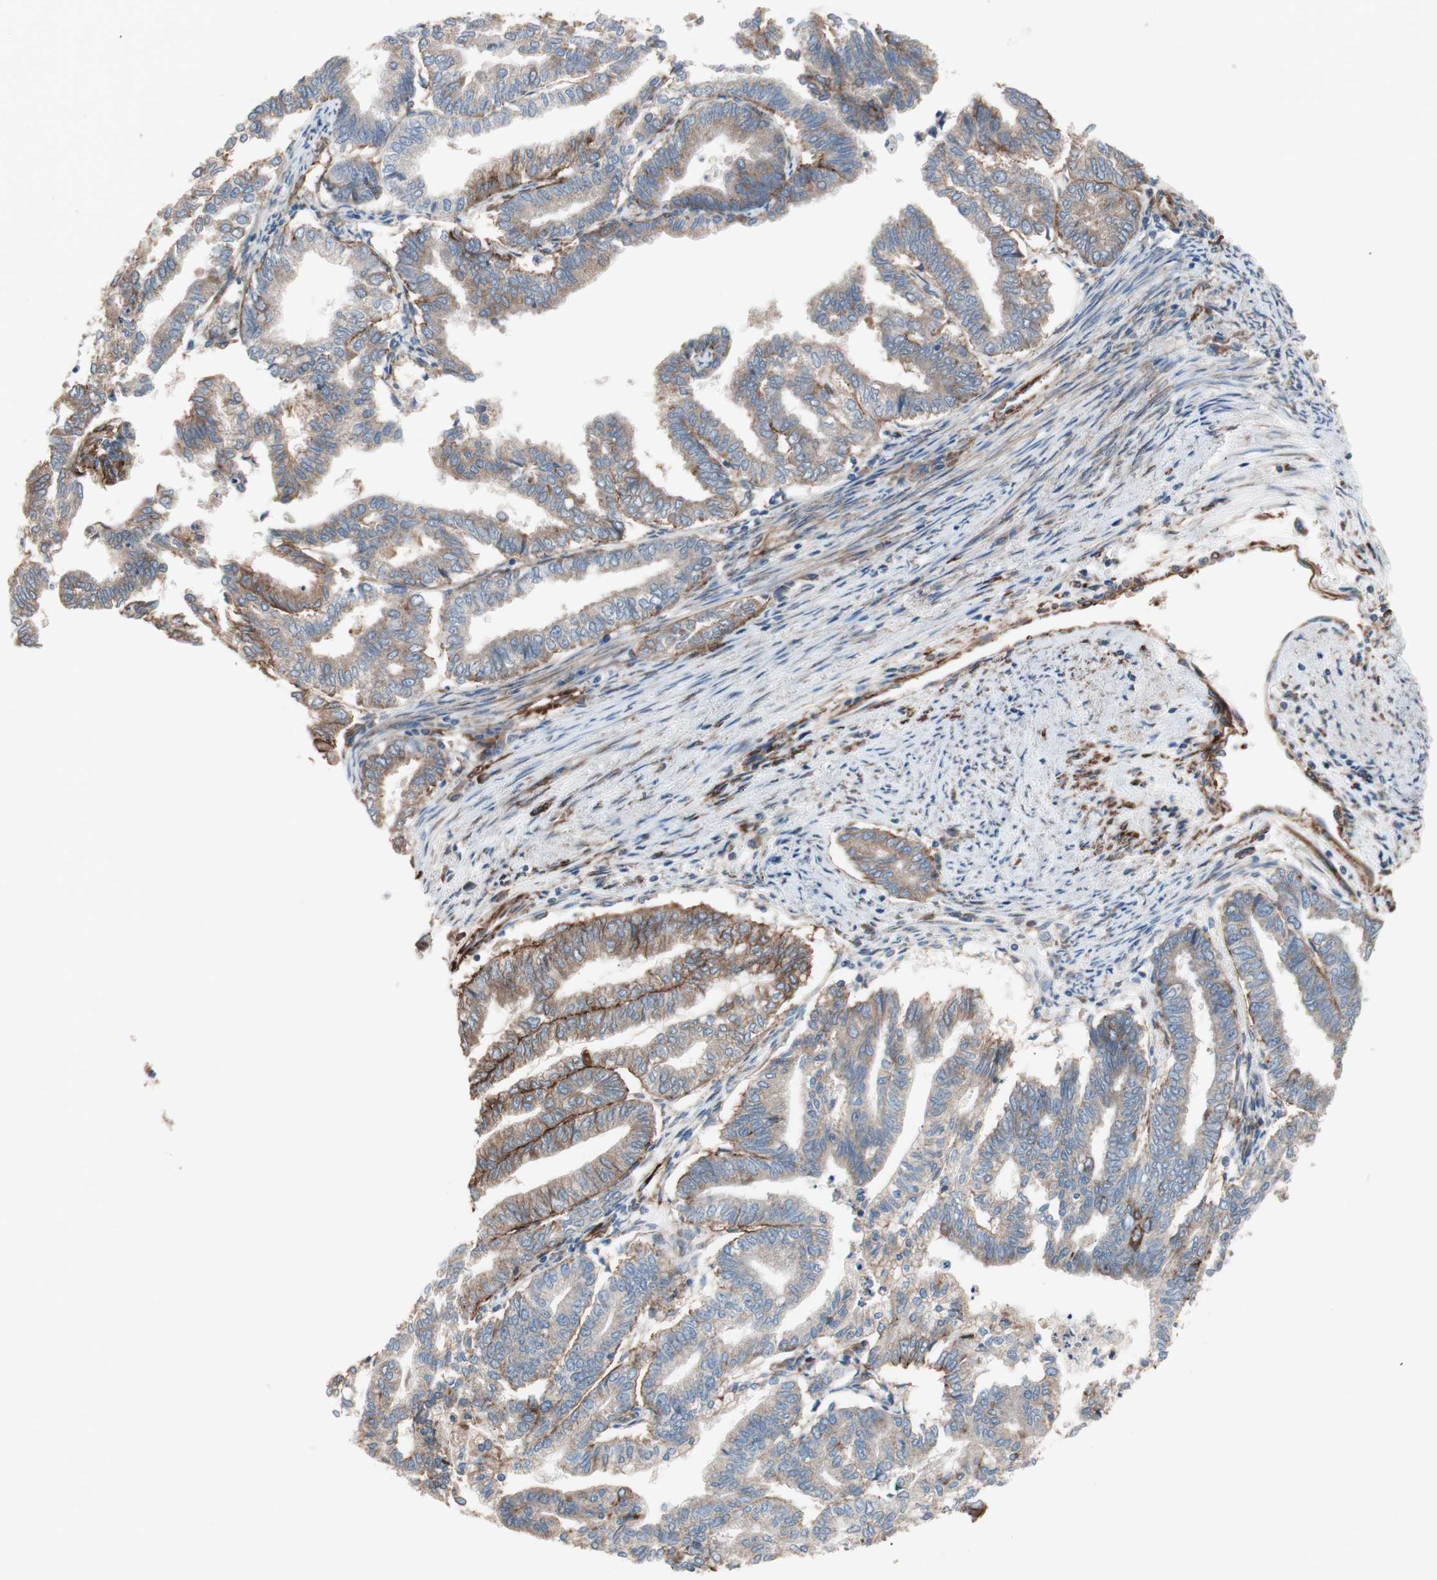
{"staining": {"intensity": "moderate", "quantity": ">75%", "location": "cytoplasmic/membranous"}, "tissue": "endometrial cancer", "cell_type": "Tumor cells", "image_type": "cancer", "snomed": [{"axis": "morphology", "description": "Adenocarcinoma, NOS"}, {"axis": "topography", "description": "Endometrium"}], "caption": "Immunohistochemistry image of human endometrial adenocarcinoma stained for a protein (brown), which displays medium levels of moderate cytoplasmic/membranous expression in approximately >75% of tumor cells.", "gene": "GPSM2", "patient": {"sex": "female", "age": 79}}